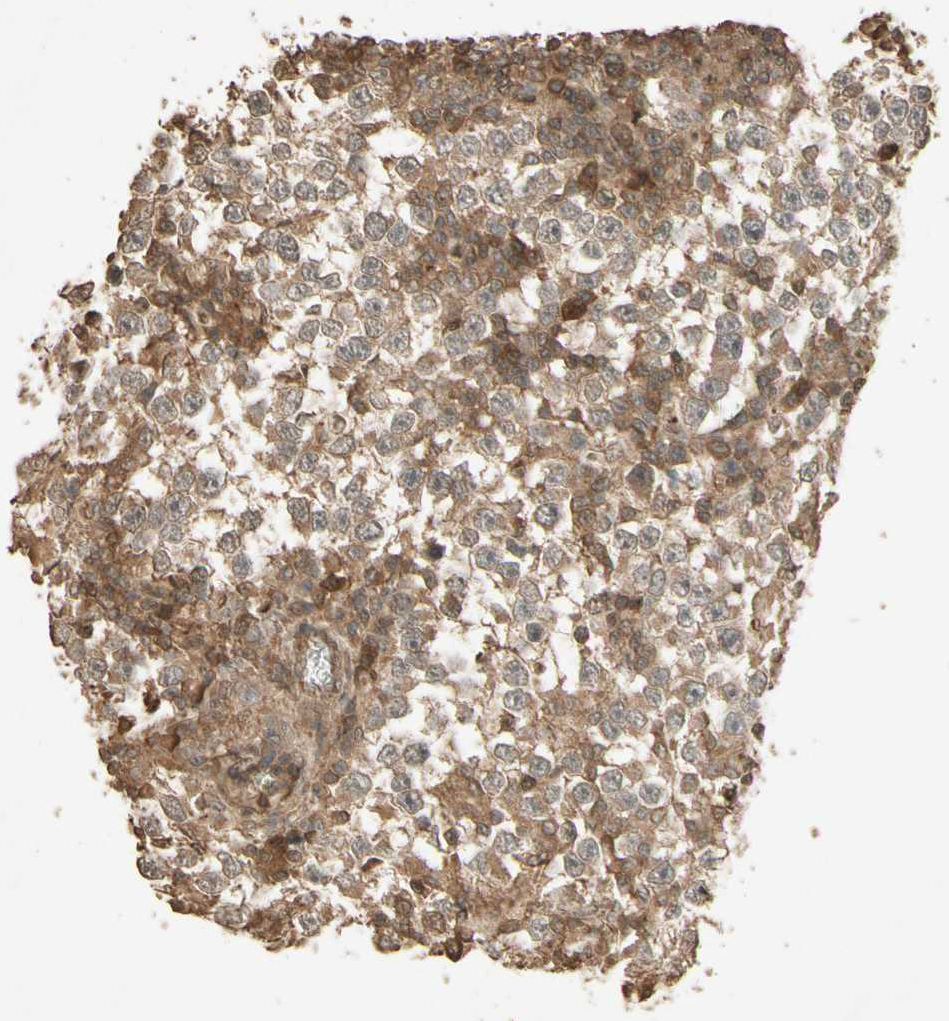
{"staining": {"intensity": "moderate", "quantity": ">75%", "location": "cytoplasmic/membranous,nuclear"}, "tissue": "testis cancer", "cell_type": "Tumor cells", "image_type": "cancer", "snomed": [{"axis": "morphology", "description": "Seminoma, NOS"}, {"axis": "topography", "description": "Testis"}], "caption": "Testis seminoma tissue displays moderate cytoplasmic/membranous and nuclear staining in approximately >75% of tumor cells, visualized by immunohistochemistry.", "gene": "SMAD9", "patient": {"sex": "male", "age": 65}}